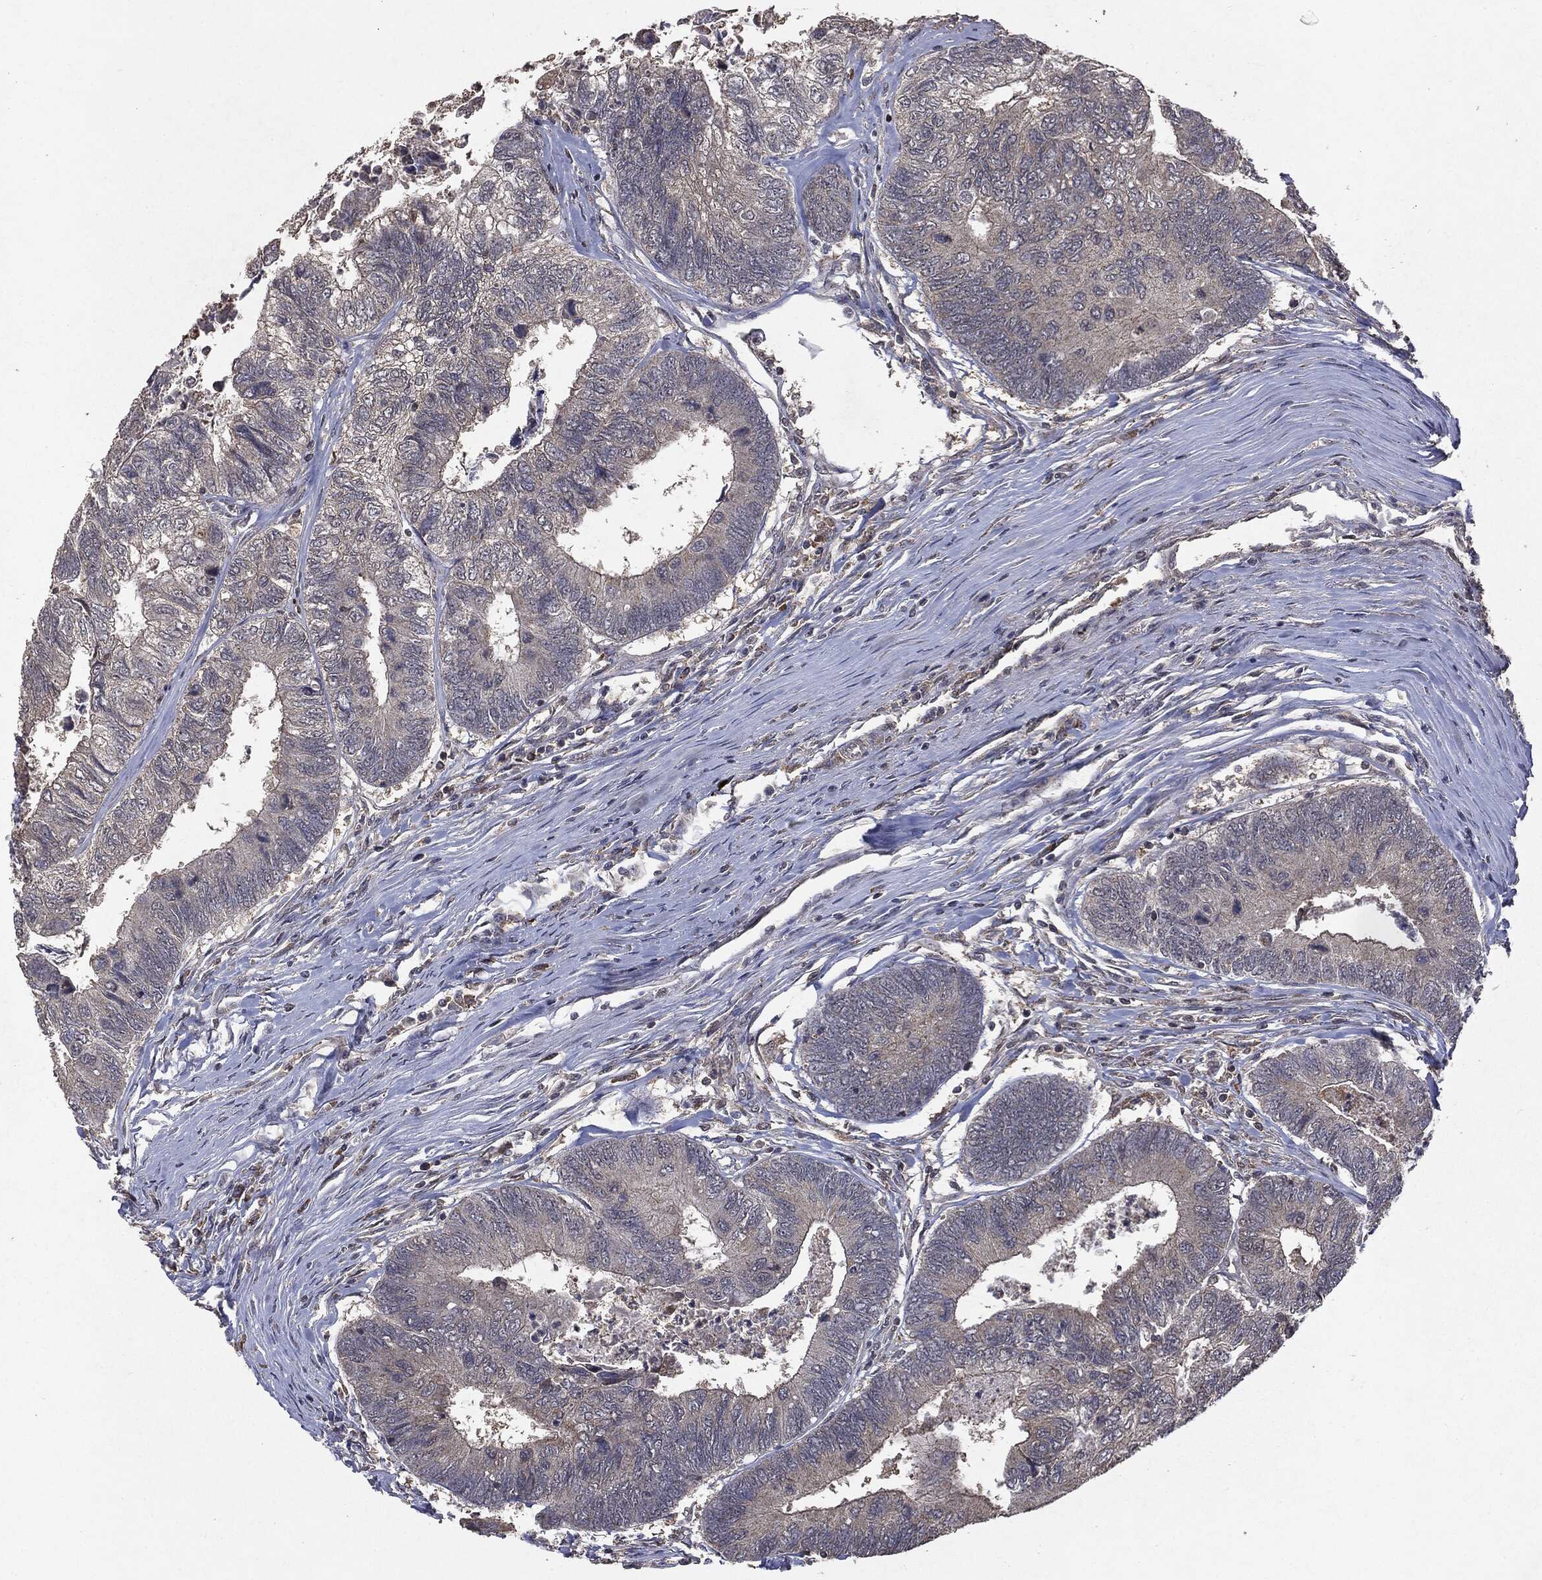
{"staining": {"intensity": "negative", "quantity": "none", "location": "none"}, "tissue": "colorectal cancer", "cell_type": "Tumor cells", "image_type": "cancer", "snomed": [{"axis": "morphology", "description": "Adenocarcinoma, NOS"}, {"axis": "topography", "description": "Colon"}], "caption": "Human colorectal cancer stained for a protein using immunohistochemistry displays no staining in tumor cells.", "gene": "PTEN", "patient": {"sex": "female", "age": 67}}